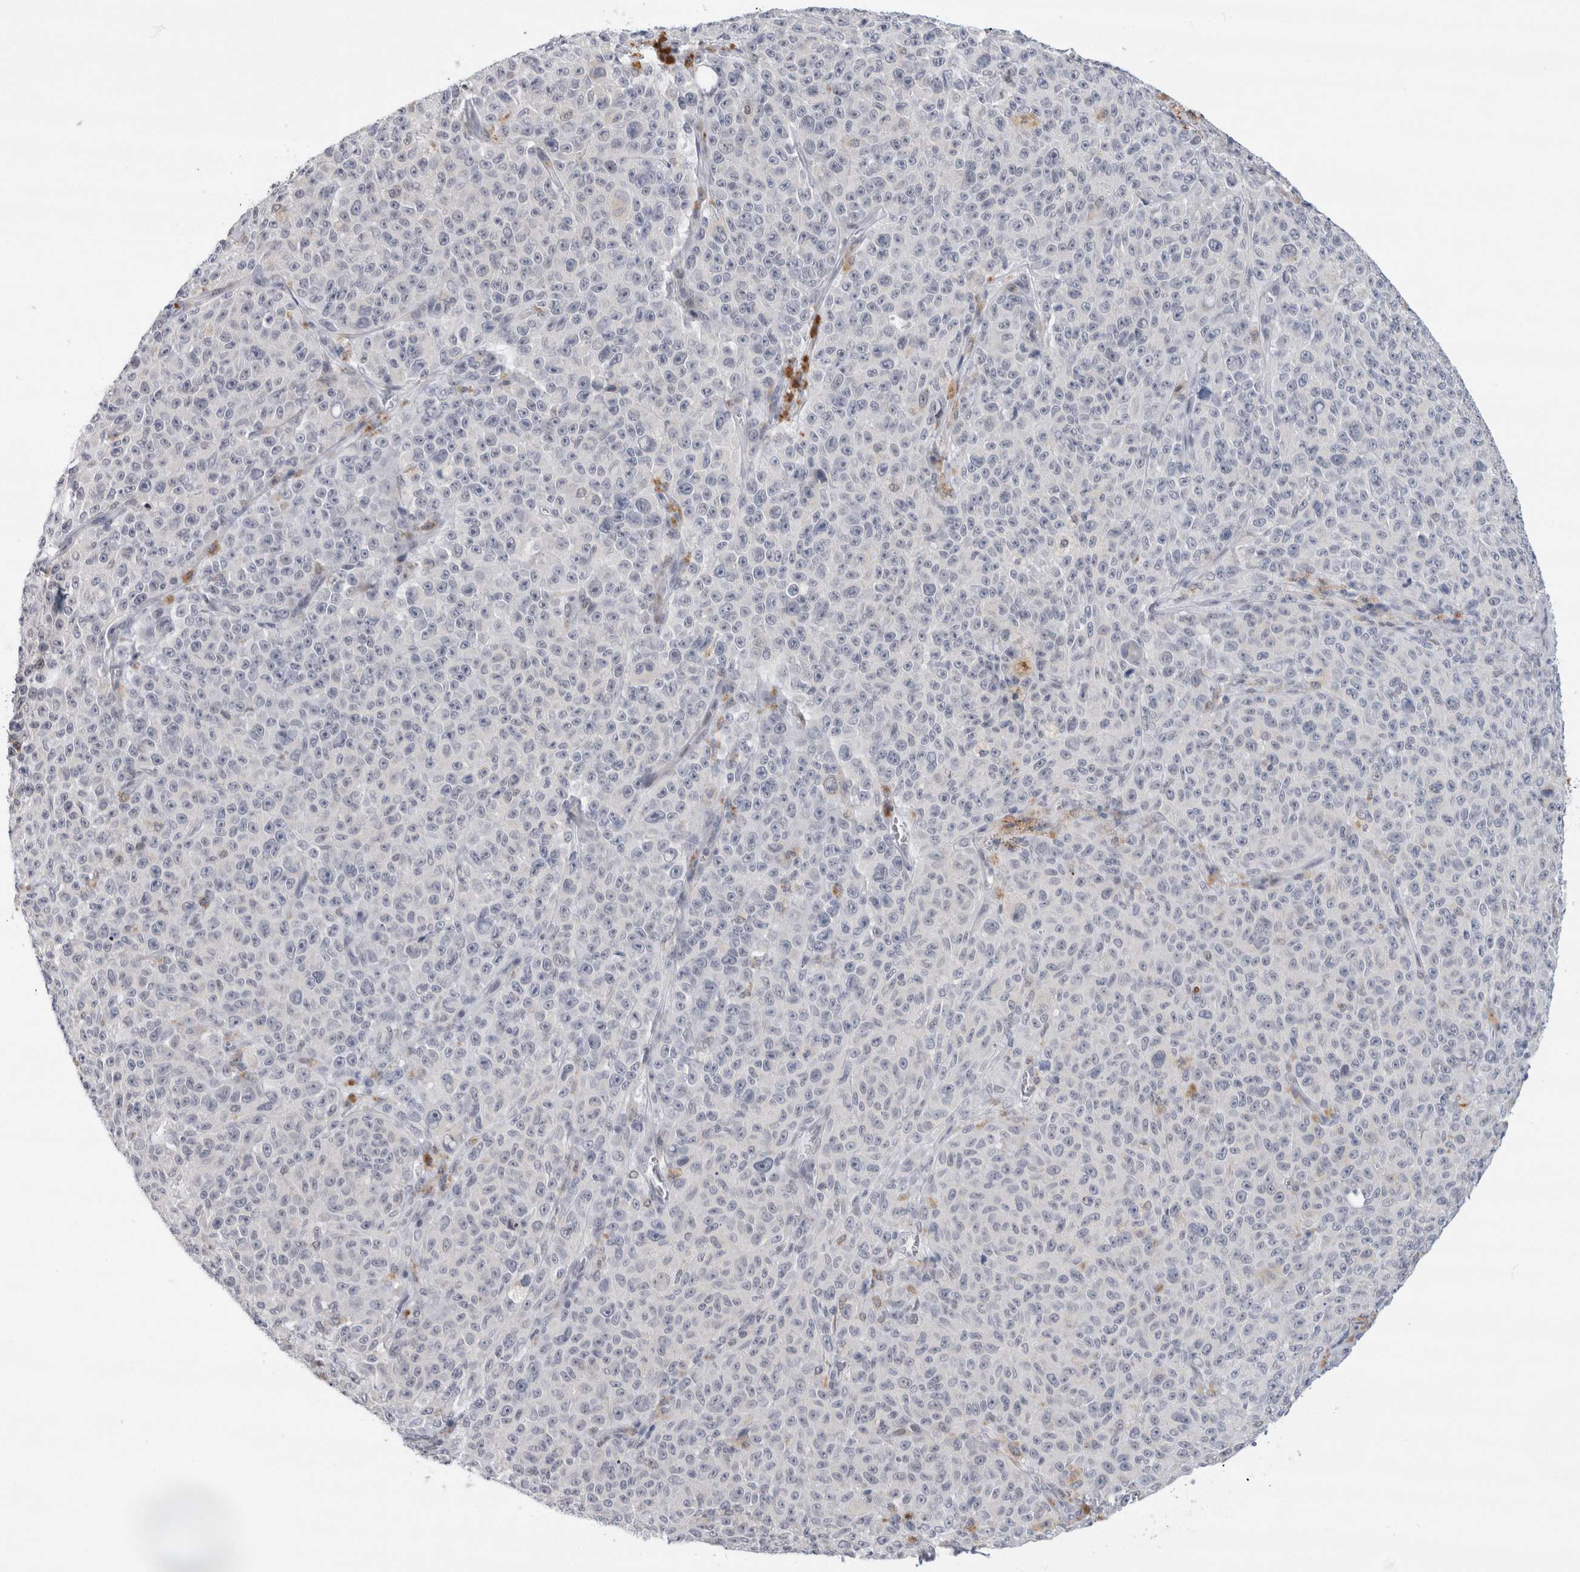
{"staining": {"intensity": "negative", "quantity": "none", "location": "none"}, "tissue": "melanoma", "cell_type": "Tumor cells", "image_type": "cancer", "snomed": [{"axis": "morphology", "description": "Malignant melanoma, NOS"}, {"axis": "topography", "description": "Skin"}], "caption": "An image of human malignant melanoma is negative for staining in tumor cells.", "gene": "NIPA1", "patient": {"sex": "female", "age": 82}}